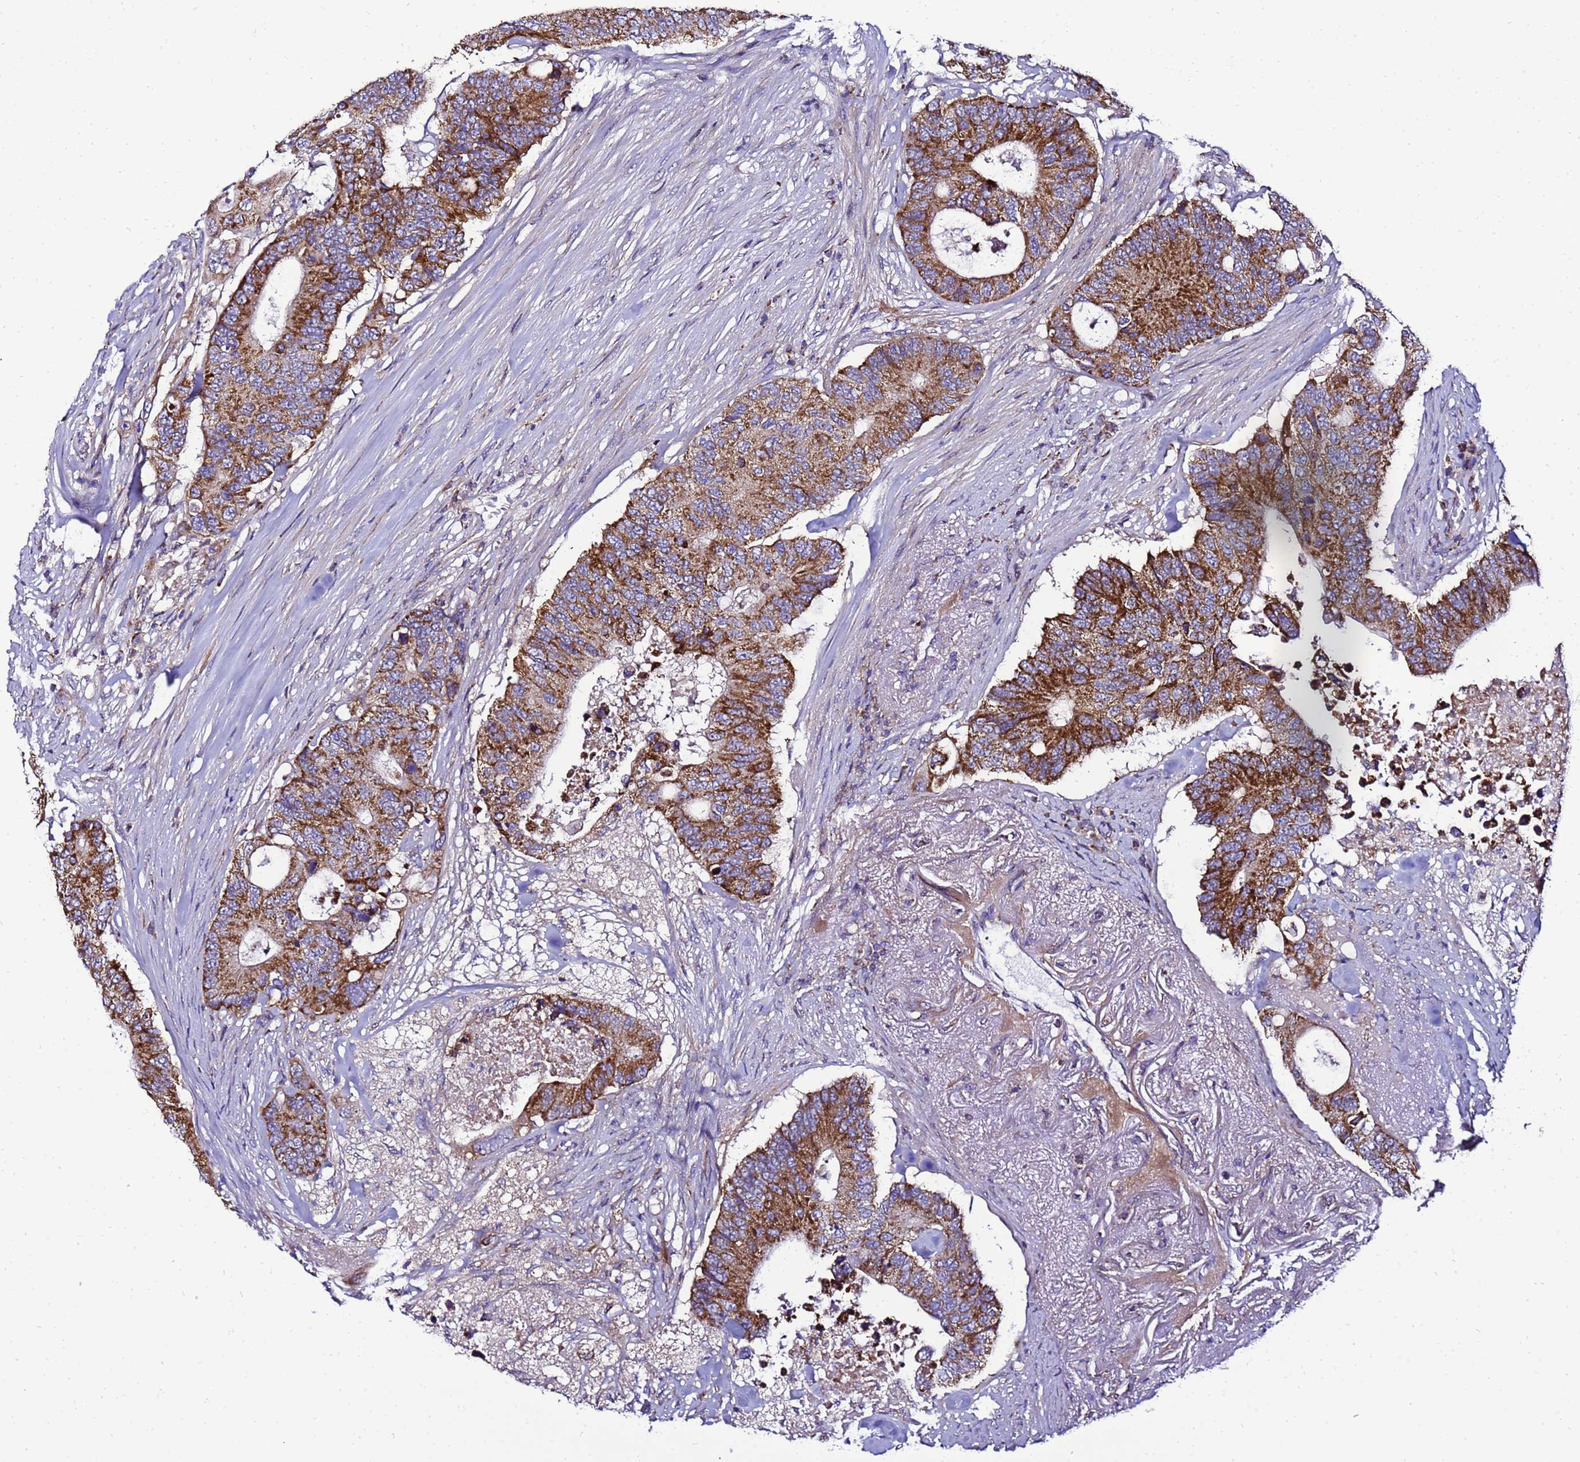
{"staining": {"intensity": "strong", "quantity": ">75%", "location": "cytoplasmic/membranous"}, "tissue": "colorectal cancer", "cell_type": "Tumor cells", "image_type": "cancer", "snomed": [{"axis": "morphology", "description": "Adenocarcinoma, NOS"}, {"axis": "topography", "description": "Colon"}], "caption": "Immunohistochemistry staining of colorectal cancer, which shows high levels of strong cytoplasmic/membranous expression in about >75% of tumor cells indicating strong cytoplasmic/membranous protein expression. The staining was performed using DAB (brown) for protein detection and nuclei were counterstained in hematoxylin (blue).", "gene": "HIGD2A", "patient": {"sex": "male", "age": 71}}